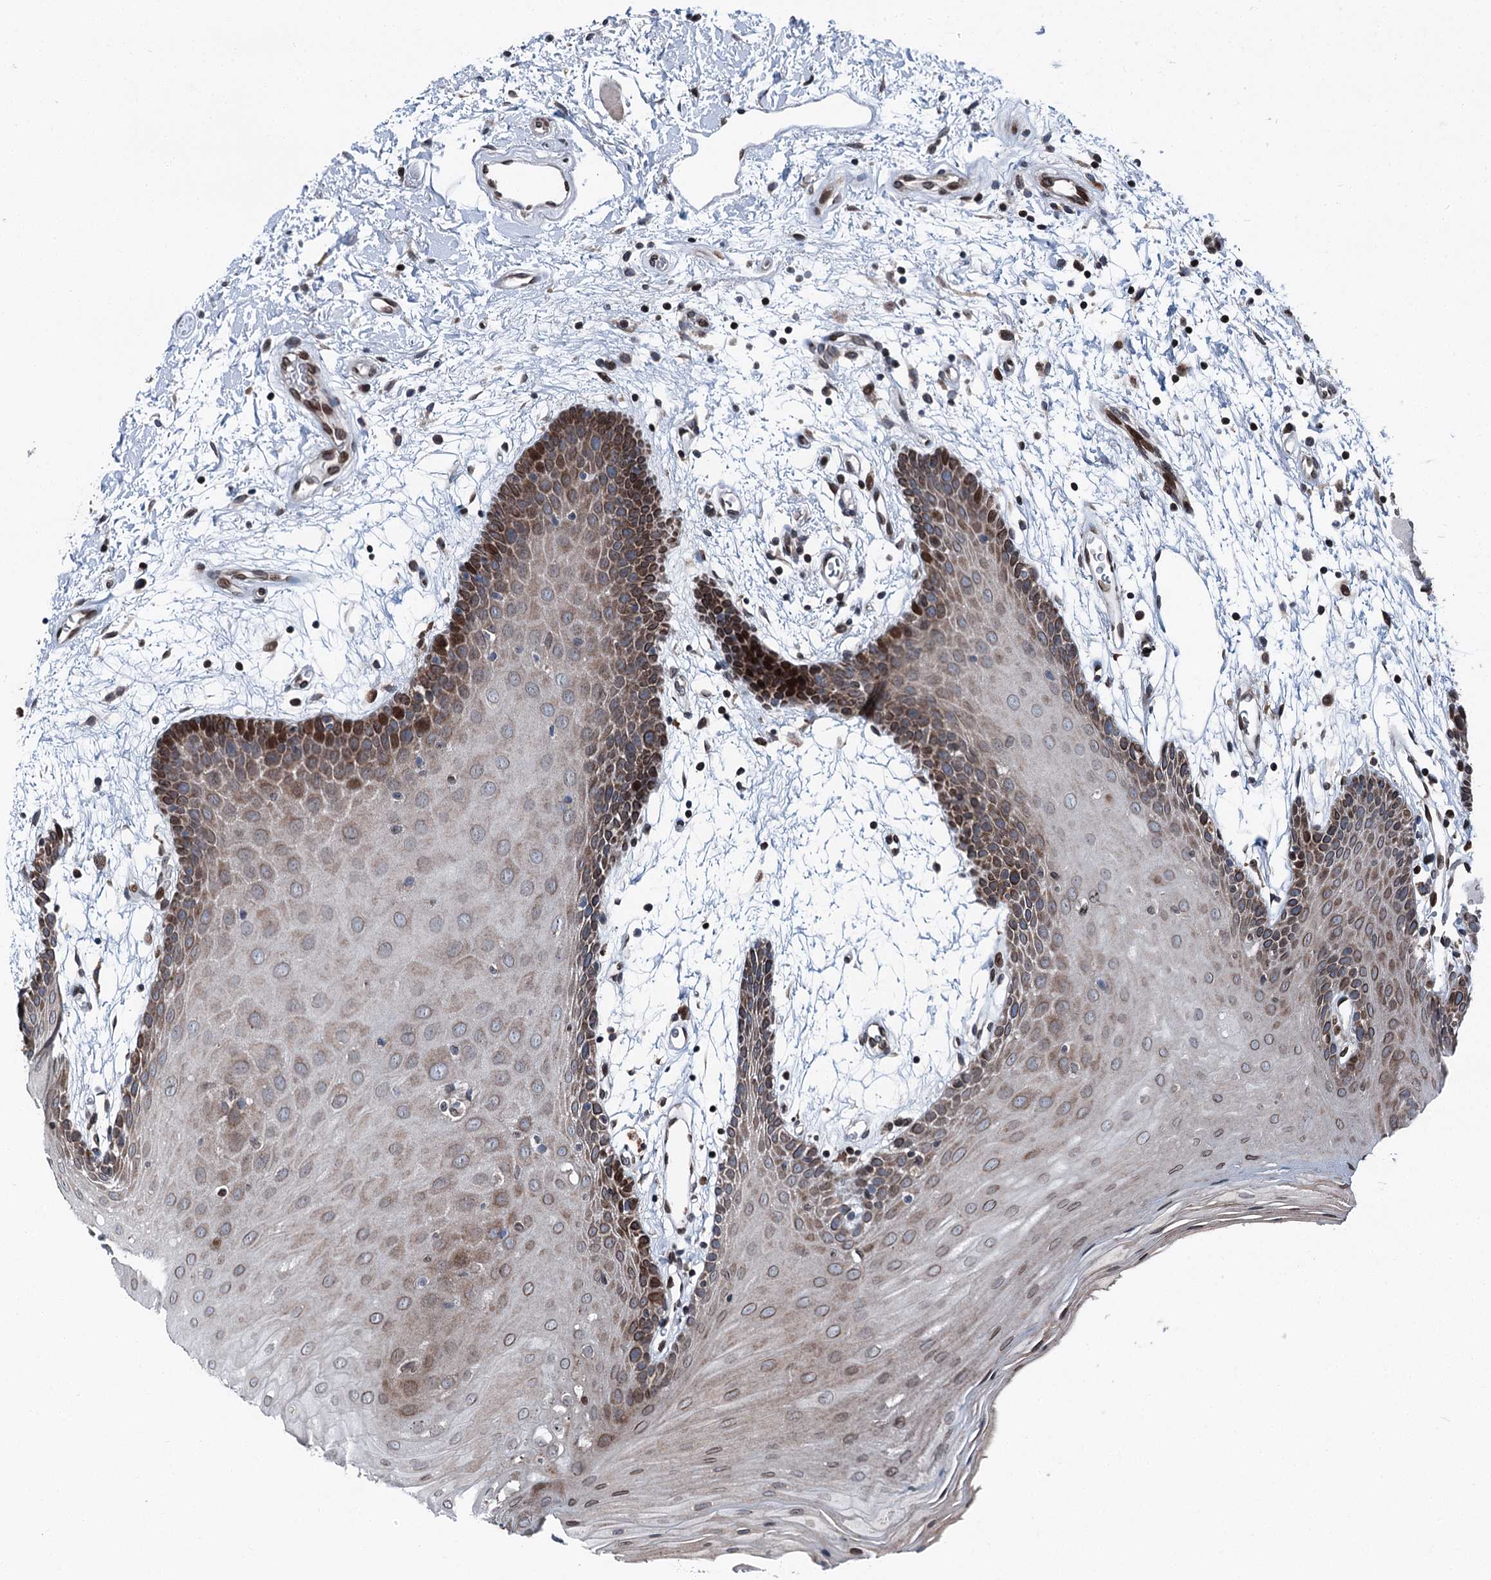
{"staining": {"intensity": "moderate", "quantity": "25%-75%", "location": "cytoplasmic/membranous"}, "tissue": "oral mucosa", "cell_type": "Squamous epithelial cells", "image_type": "normal", "snomed": [{"axis": "morphology", "description": "Normal tissue, NOS"}, {"axis": "topography", "description": "Skeletal muscle"}, {"axis": "topography", "description": "Oral tissue"}, {"axis": "topography", "description": "Salivary gland"}, {"axis": "topography", "description": "Peripheral nerve tissue"}], "caption": "DAB immunohistochemical staining of unremarkable oral mucosa reveals moderate cytoplasmic/membranous protein positivity in about 25%-75% of squamous epithelial cells. The staining was performed using DAB (3,3'-diaminobenzidine), with brown indicating positive protein expression. Nuclei are stained blue with hematoxylin.", "gene": "MRPL14", "patient": {"sex": "male", "age": 54}}